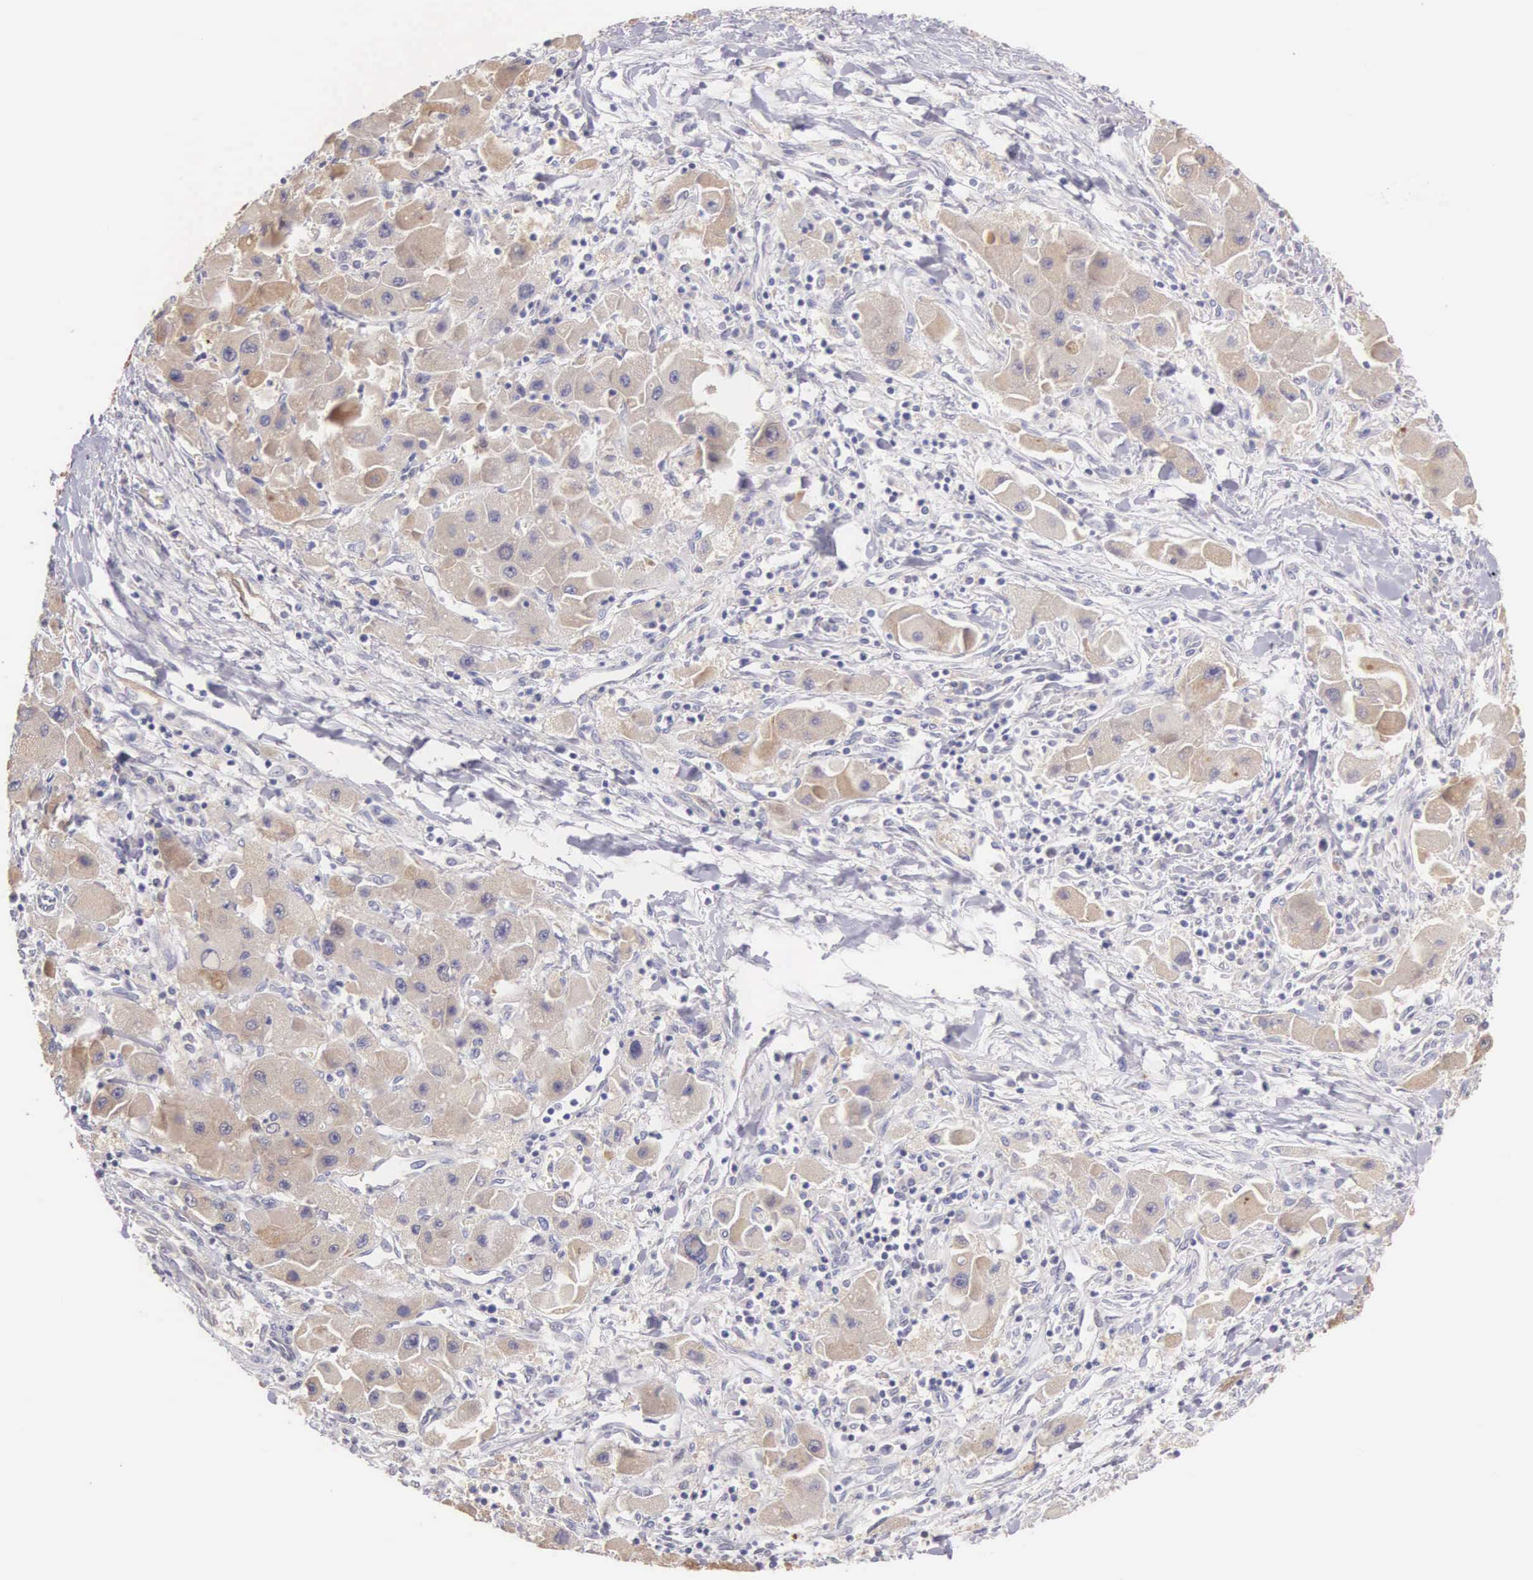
{"staining": {"intensity": "moderate", "quantity": "25%-75%", "location": "cytoplasmic/membranous"}, "tissue": "liver cancer", "cell_type": "Tumor cells", "image_type": "cancer", "snomed": [{"axis": "morphology", "description": "Carcinoma, Hepatocellular, NOS"}, {"axis": "topography", "description": "Liver"}], "caption": "Immunohistochemistry (IHC) of human hepatocellular carcinoma (liver) shows medium levels of moderate cytoplasmic/membranous positivity in about 25%-75% of tumor cells. Nuclei are stained in blue.", "gene": "PIR", "patient": {"sex": "male", "age": 24}}